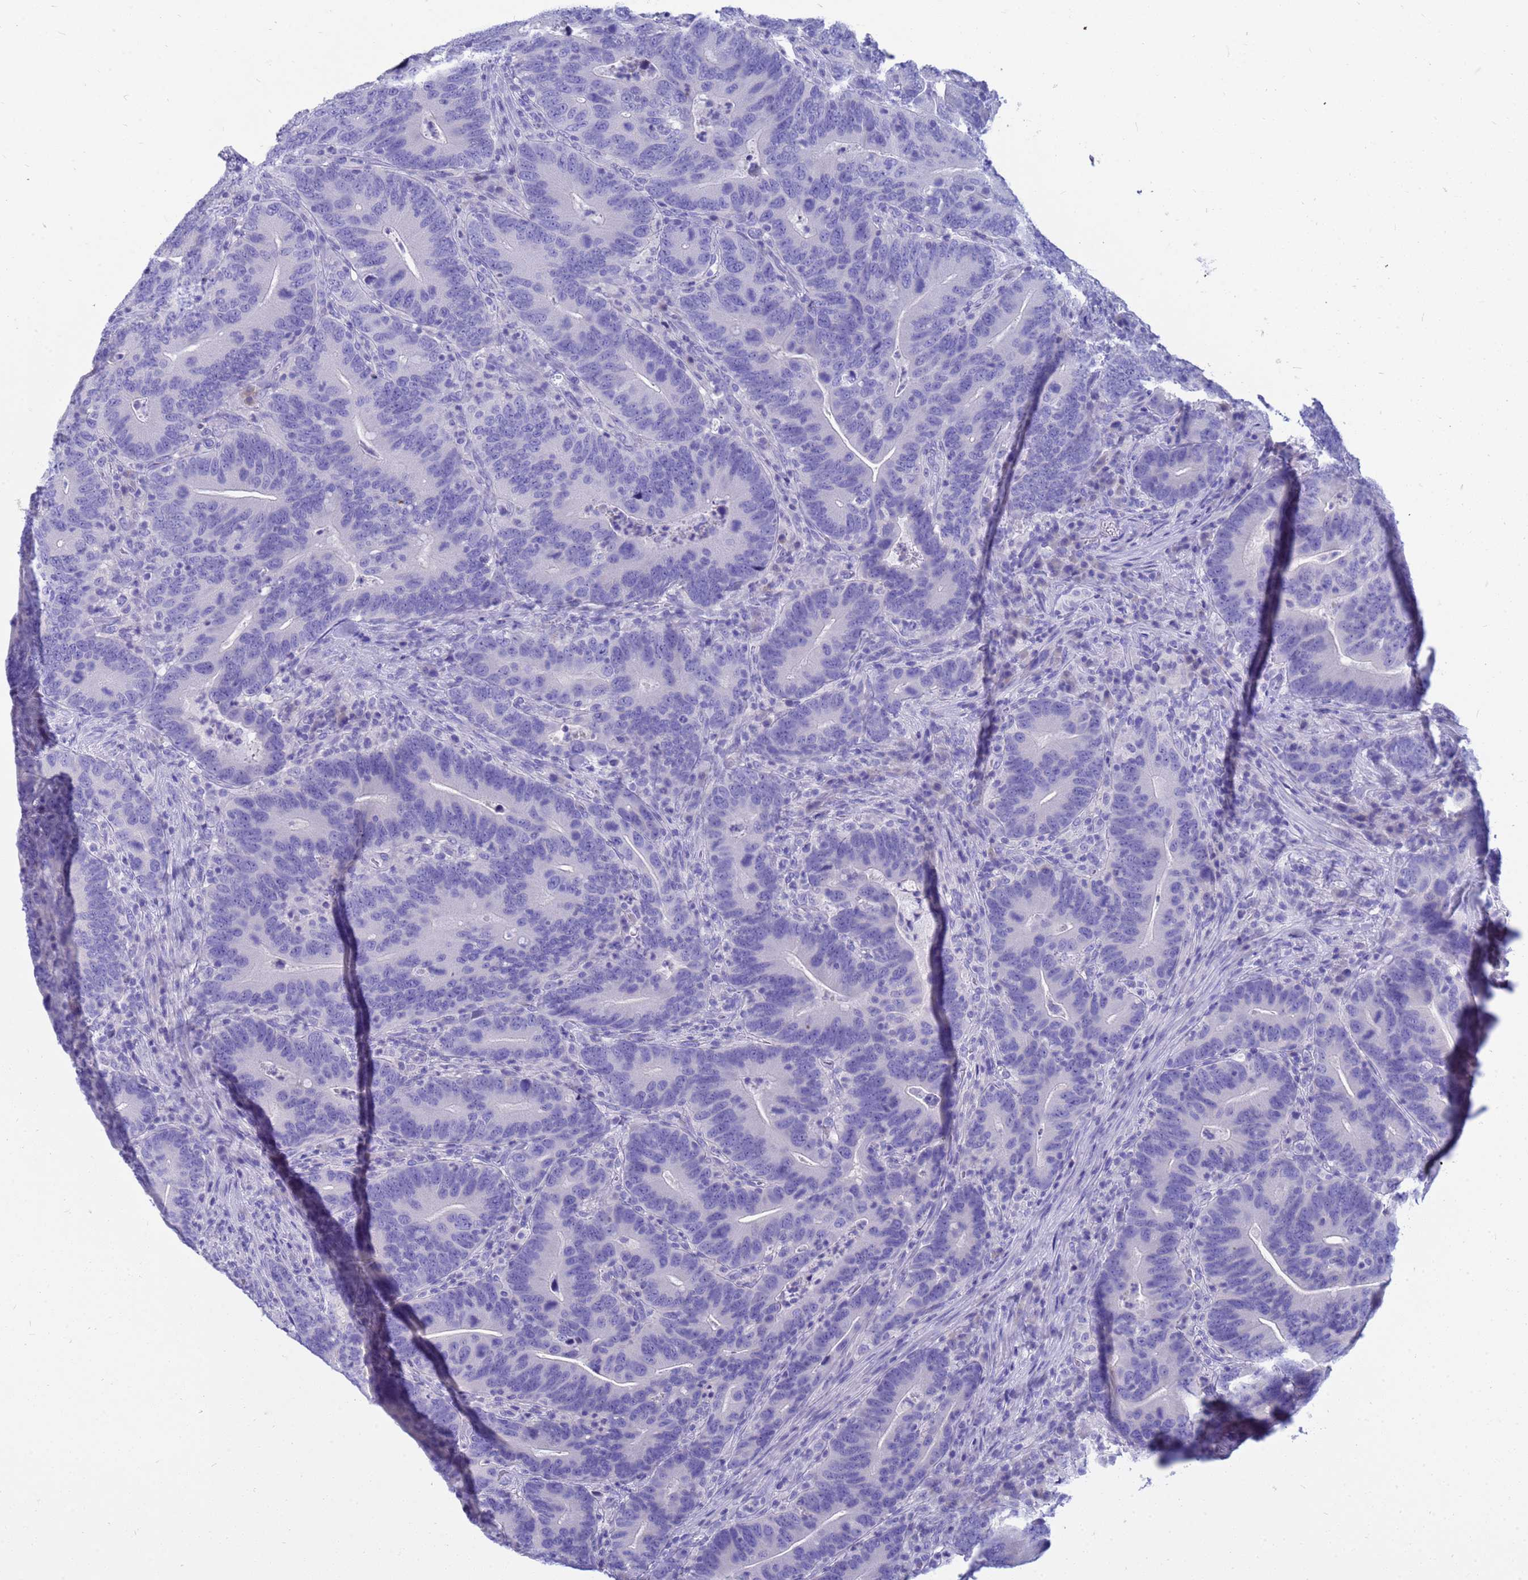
{"staining": {"intensity": "negative", "quantity": "none", "location": "none"}, "tissue": "colorectal cancer", "cell_type": "Tumor cells", "image_type": "cancer", "snomed": [{"axis": "morphology", "description": "Adenocarcinoma, NOS"}, {"axis": "topography", "description": "Colon"}], "caption": "The IHC image has no significant positivity in tumor cells of colorectal cancer tissue.", "gene": "SYCN", "patient": {"sex": "female", "age": 66}}